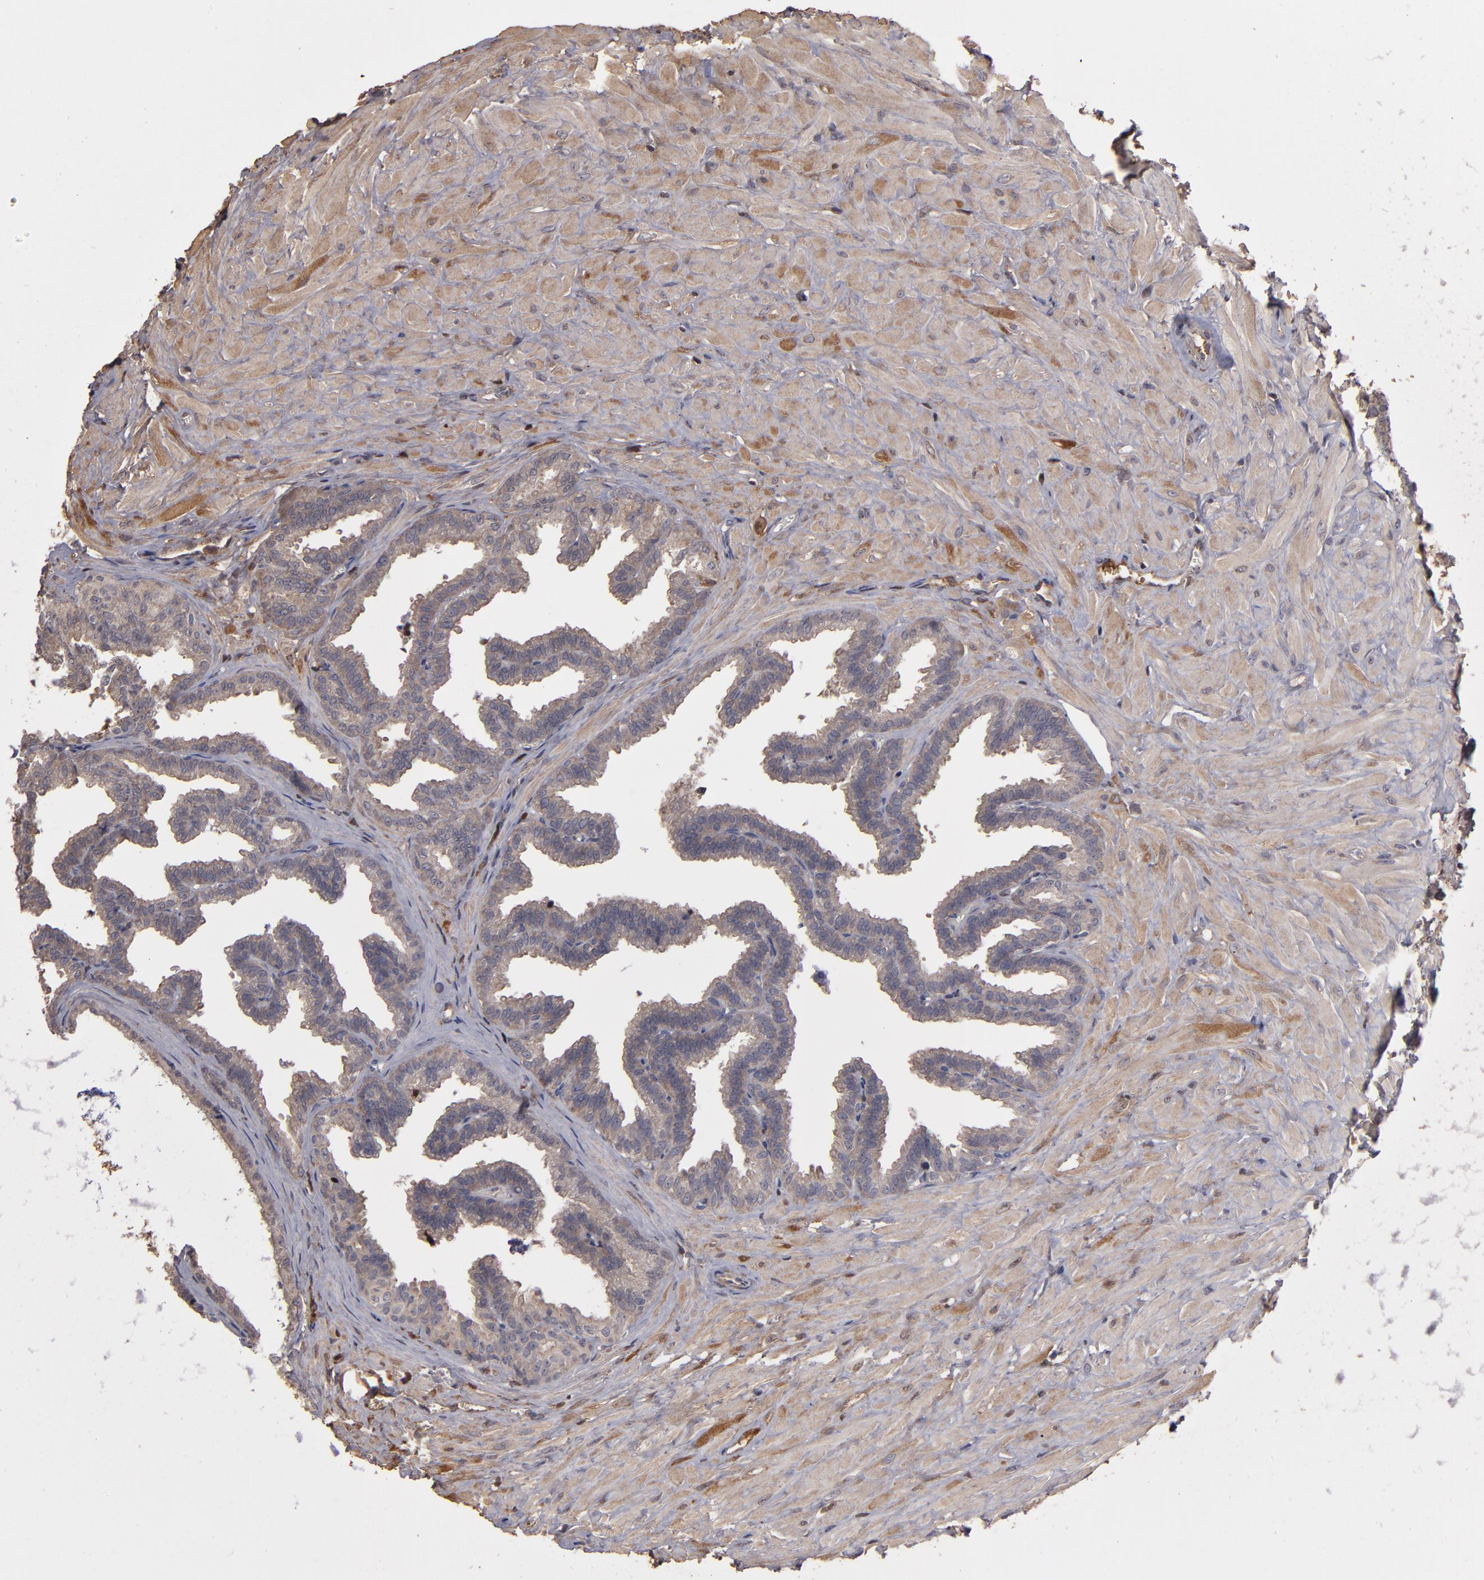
{"staining": {"intensity": "weak", "quantity": ">75%", "location": "cytoplasmic/membranous"}, "tissue": "seminal vesicle", "cell_type": "Glandular cells", "image_type": "normal", "snomed": [{"axis": "morphology", "description": "Normal tissue, NOS"}, {"axis": "topography", "description": "Seminal veicle"}], "caption": "DAB immunohistochemical staining of normal seminal vesicle demonstrates weak cytoplasmic/membranous protein staining in about >75% of glandular cells.", "gene": "SERPINA7", "patient": {"sex": "male", "age": 26}}